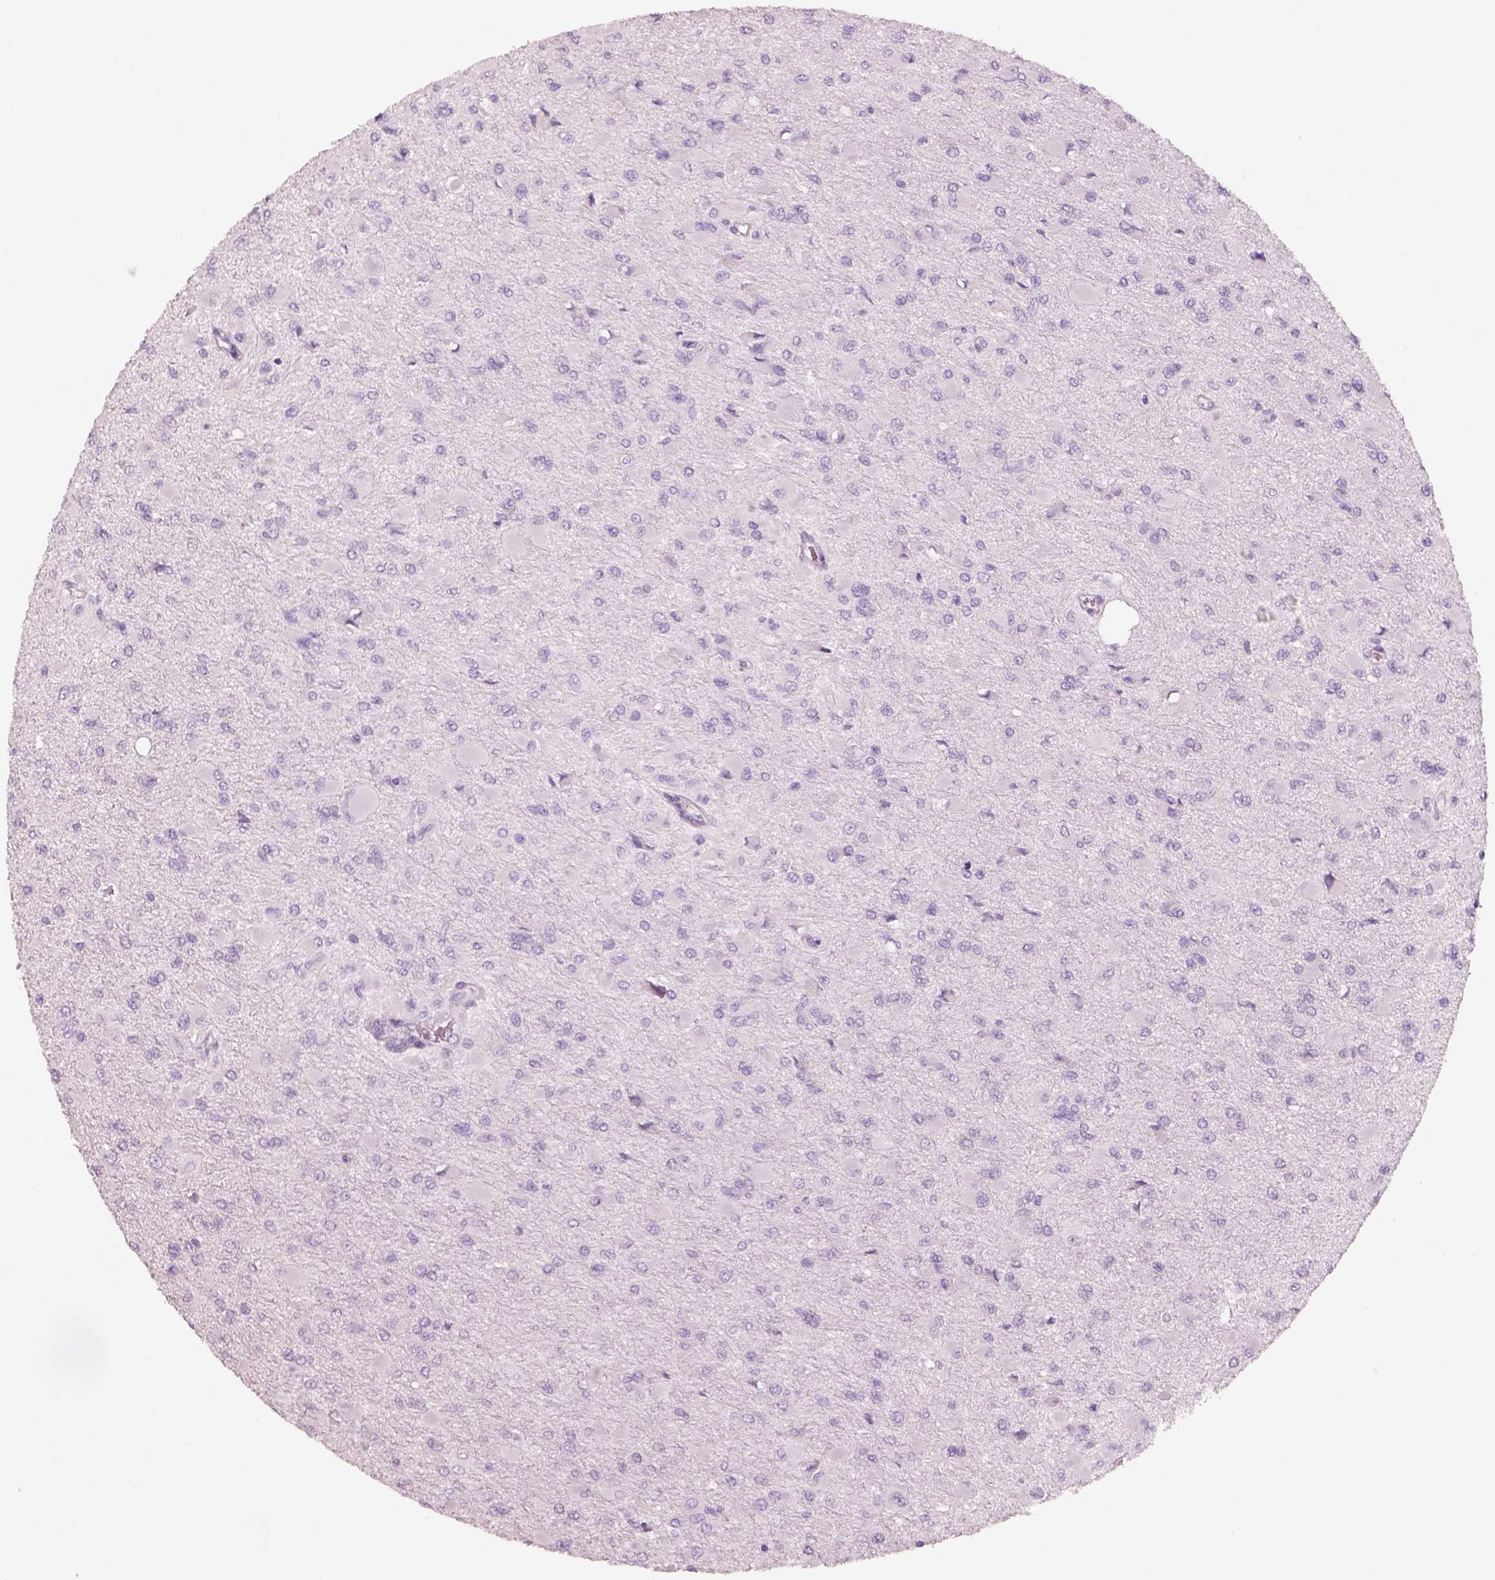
{"staining": {"intensity": "negative", "quantity": "none", "location": "none"}, "tissue": "glioma", "cell_type": "Tumor cells", "image_type": "cancer", "snomed": [{"axis": "morphology", "description": "Glioma, malignant, High grade"}, {"axis": "topography", "description": "Cerebral cortex"}], "caption": "Immunohistochemistry (IHC) photomicrograph of neoplastic tissue: human malignant high-grade glioma stained with DAB (3,3'-diaminobenzidine) demonstrates no significant protein staining in tumor cells.", "gene": "PNOC", "patient": {"sex": "female", "age": 36}}